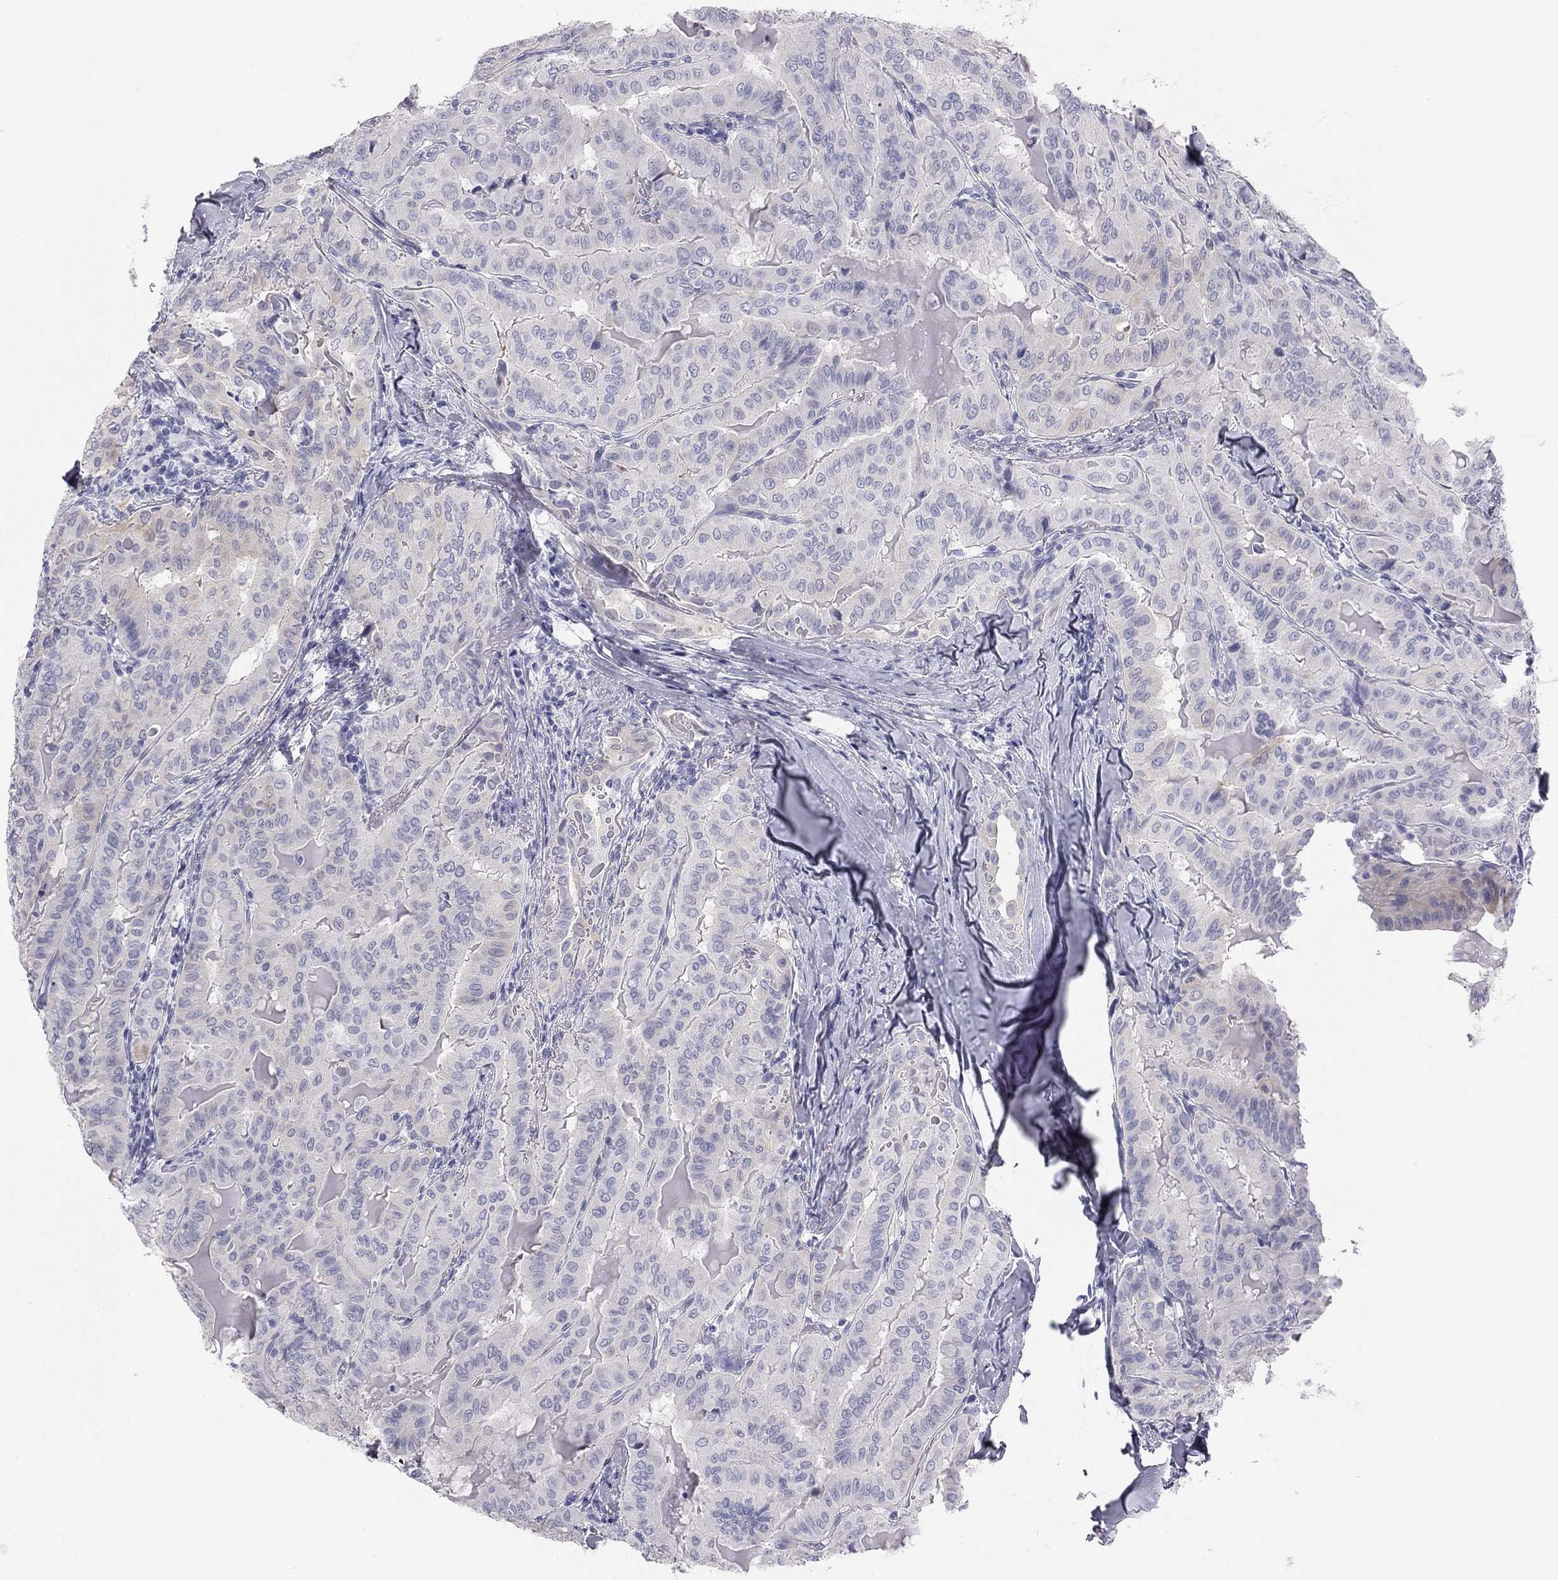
{"staining": {"intensity": "negative", "quantity": "none", "location": "none"}, "tissue": "thyroid cancer", "cell_type": "Tumor cells", "image_type": "cancer", "snomed": [{"axis": "morphology", "description": "Papillary adenocarcinoma, NOS"}, {"axis": "topography", "description": "Thyroid gland"}], "caption": "This micrograph is of papillary adenocarcinoma (thyroid) stained with immunohistochemistry to label a protein in brown with the nuclei are counter-stained blue. There is no expression in tumor cells.", "gene": "SULT2B1", "patient": {"sex": "female", "age": 68}}